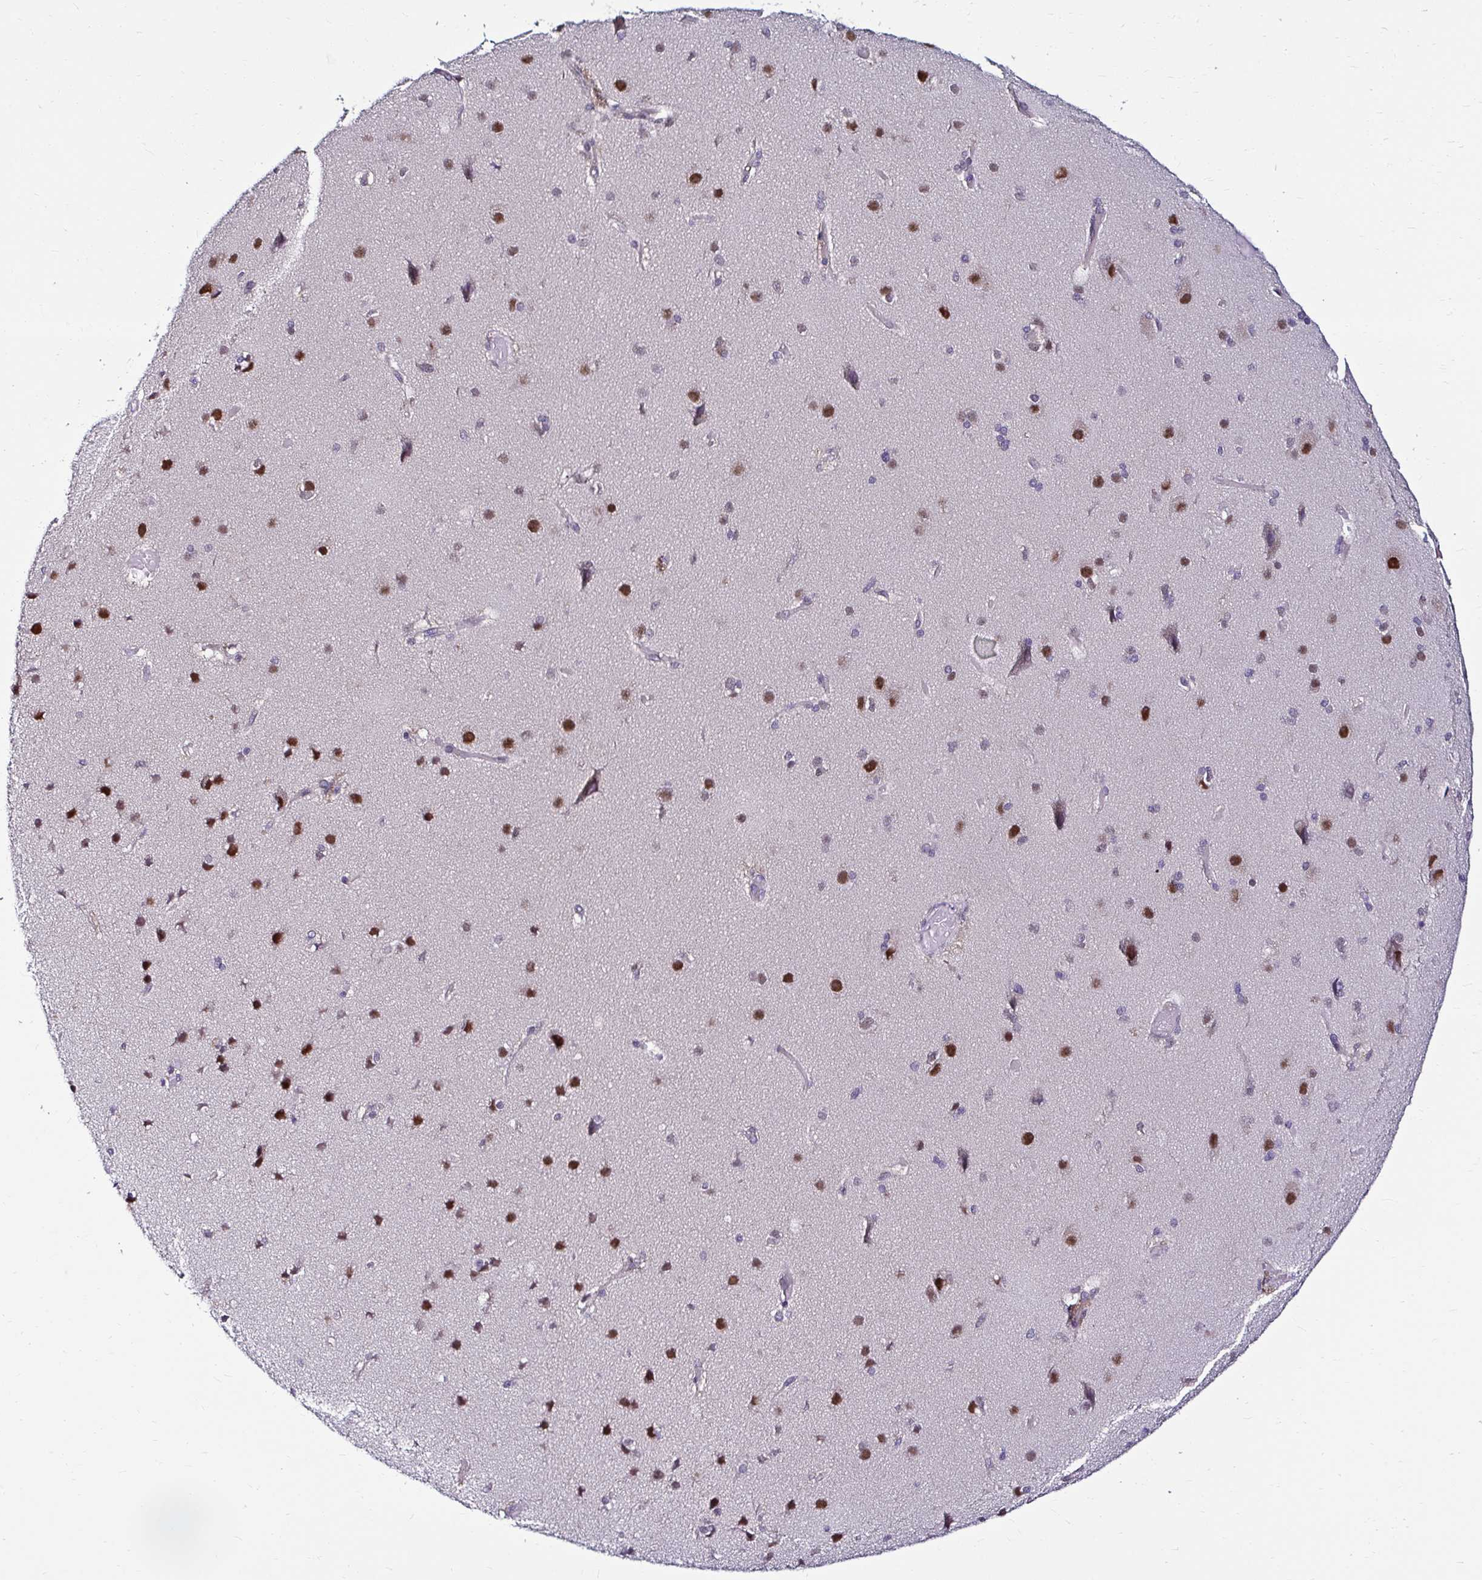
{"staining": {"intensity": "negative", "quantity": "none", "location": "none"}, "tissue": "cerebral cortex", "cell_type": "Endothelial cells", "image_type": "normal", "snomed": [{"axis": "morphology", "description": "Normal tissue, NOS"}, {"axis": "morphology", "description": "Glioma, malignant, High grade"}, {"axis": "topography", "description": "Cerebral cortex"}], "caption": "IHC image of unremarkable human cerebral cortex stained for a protein (brown), which reveals no staining in endothelial cells.", "gene": "PSMD3", "patient": {"sex": "male", "age": 71}}